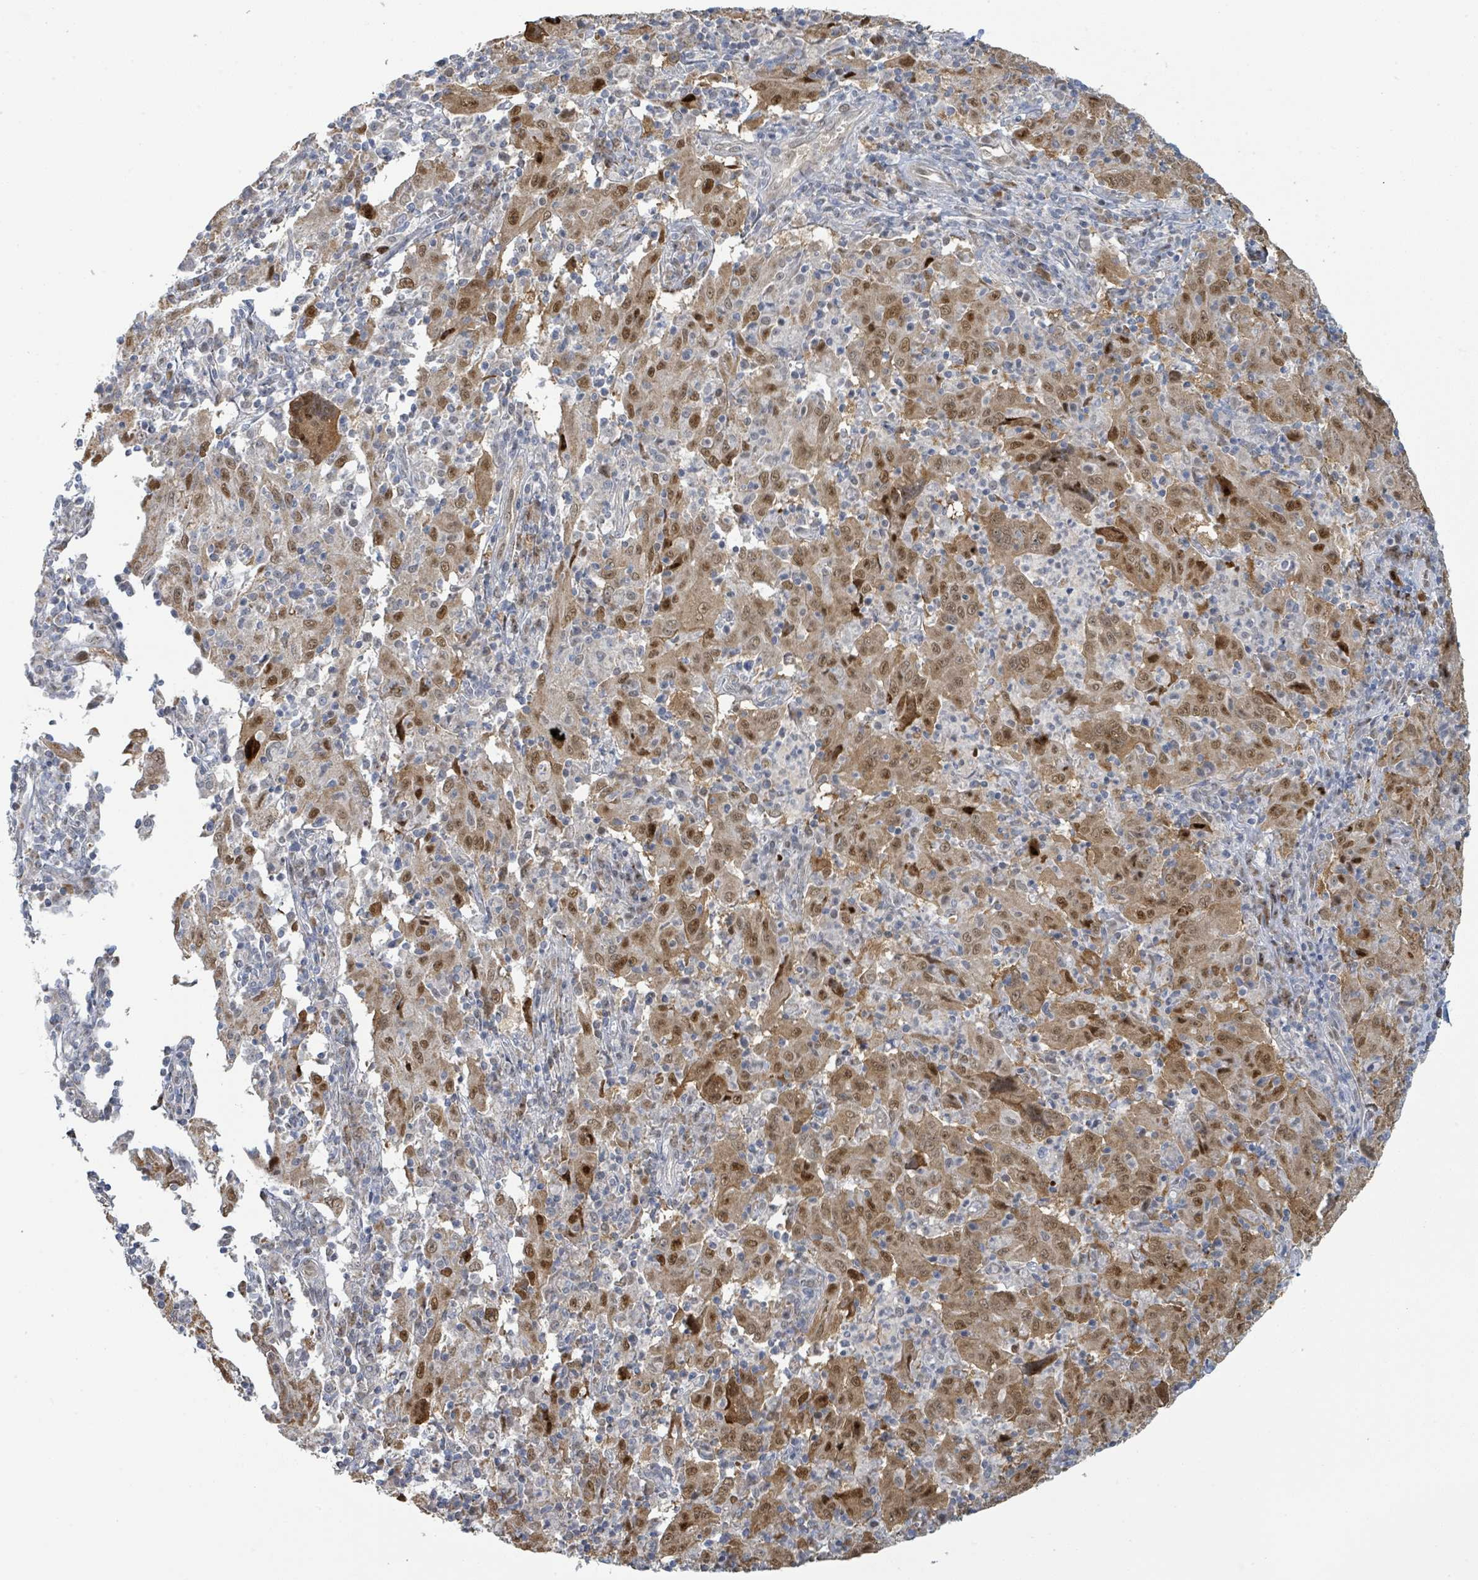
{"staining": {"intensity": "moderate", "quantity": ">75%", "location": "cytoplasmic/membranous,nuclear"}, "tissue": "pancreatic cancer", "cell_type": "Tumor cells", "image_type": "cancer", "snomed": [{"axis": "morphology", "description": "Adenocarcinoma, NOS"}, {"axis": "topography", "description": "Pancreas"}], "caption": "Moderate cytoplasmic/membranous and nuclear protein expression is appreciated in about >75% of tumor cells in adenocarcinoma (pancreatic).", "gene": "PSMB7", "patient": {"sex": "male", "age": 63}}